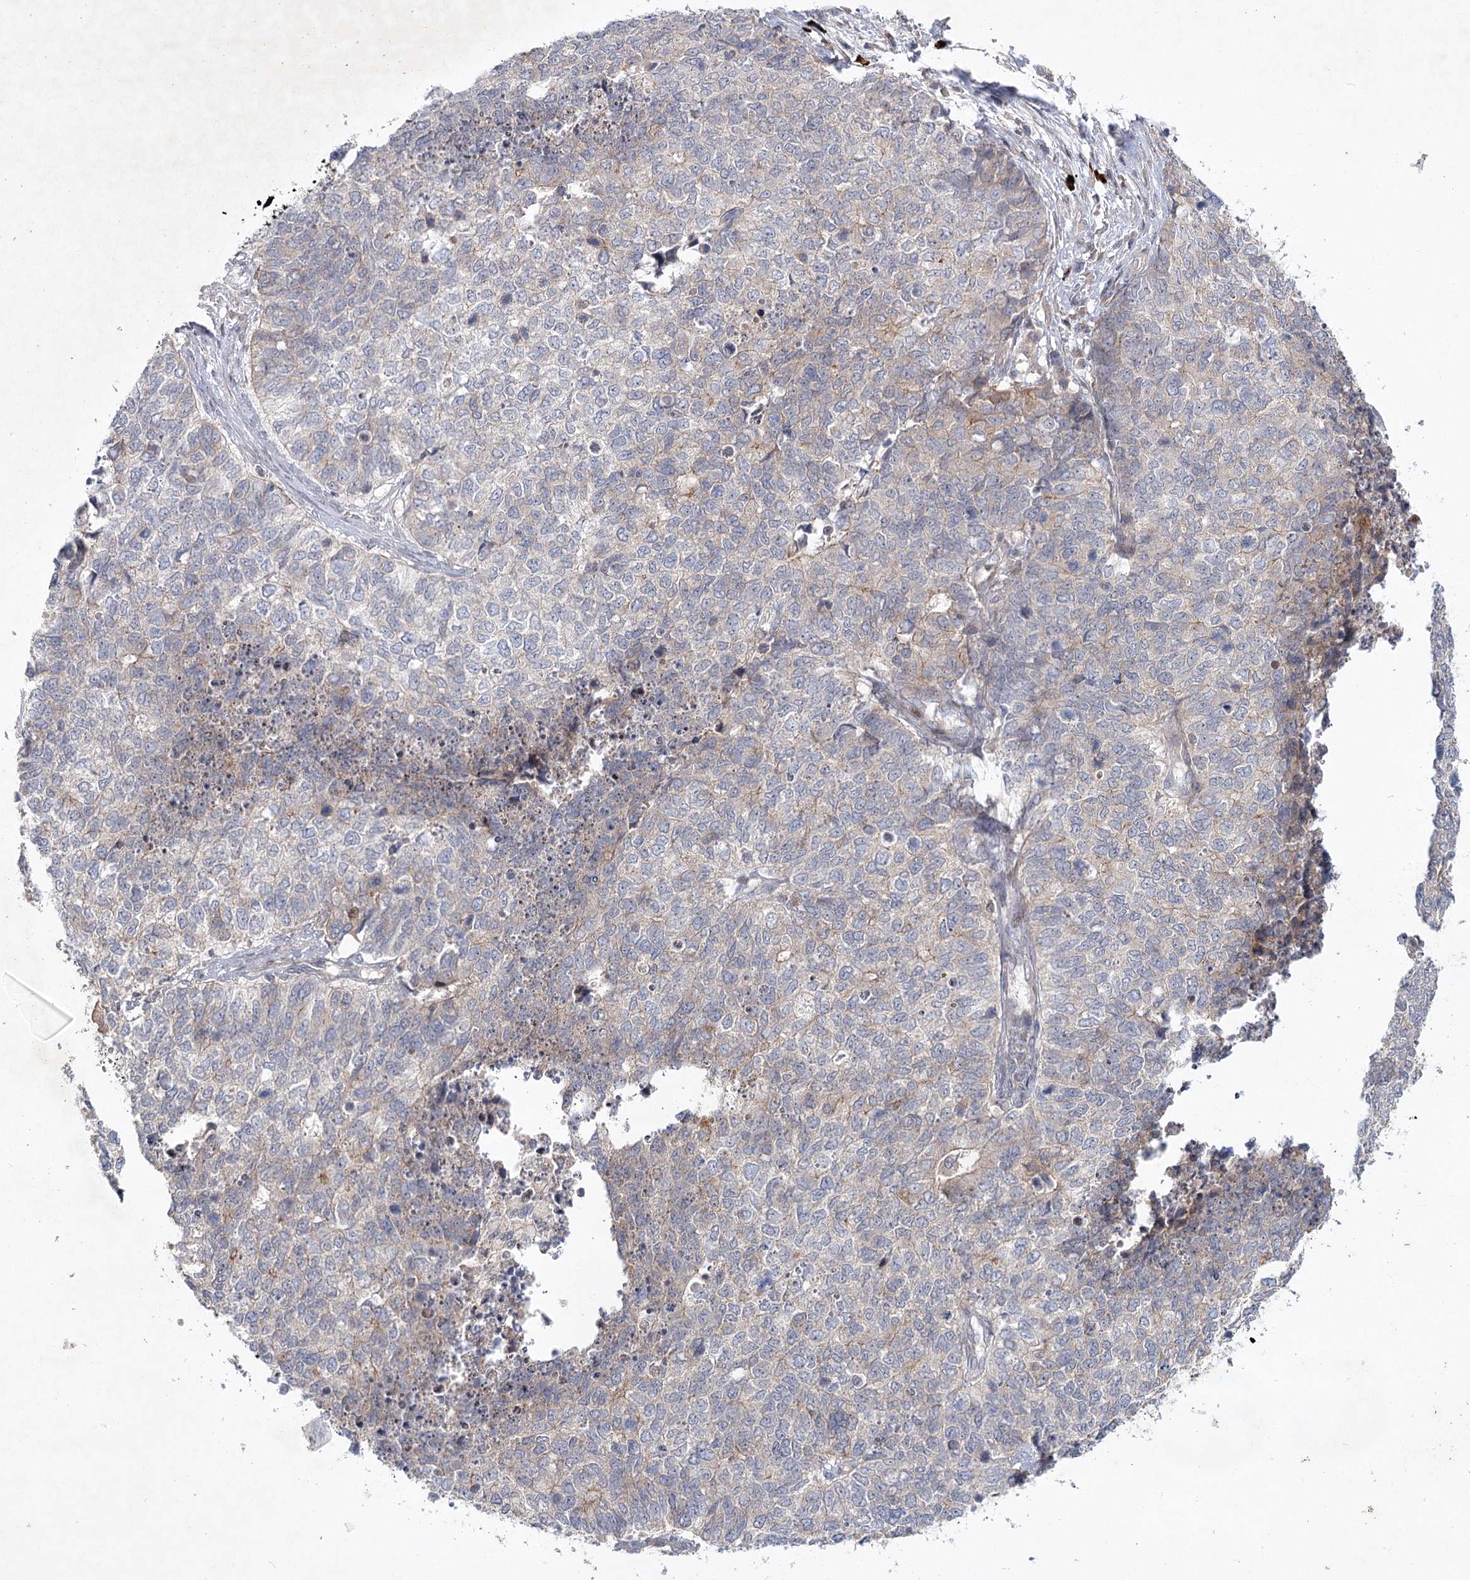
{"staining": {"intensity": "weak", "quantity": "<25%", "location": "cytoplasmic/membranous"}, "tissue": "cervical cancer", "cell_type": "Tumor cells", "image_type": "cancer", "snomed": [{"axis": "morphology", "description": "Squamous cell carcinoma, NOS"}, {"axis": "topography", "description": "Cervix"}], "caption": "This is an IHC photomicrograph of cervical cancer (squamous cell carcinoma). There is no positivity in tumor cells.", "gene": "MAP3K13", "patient": {"sex": "female", "age": 63}}